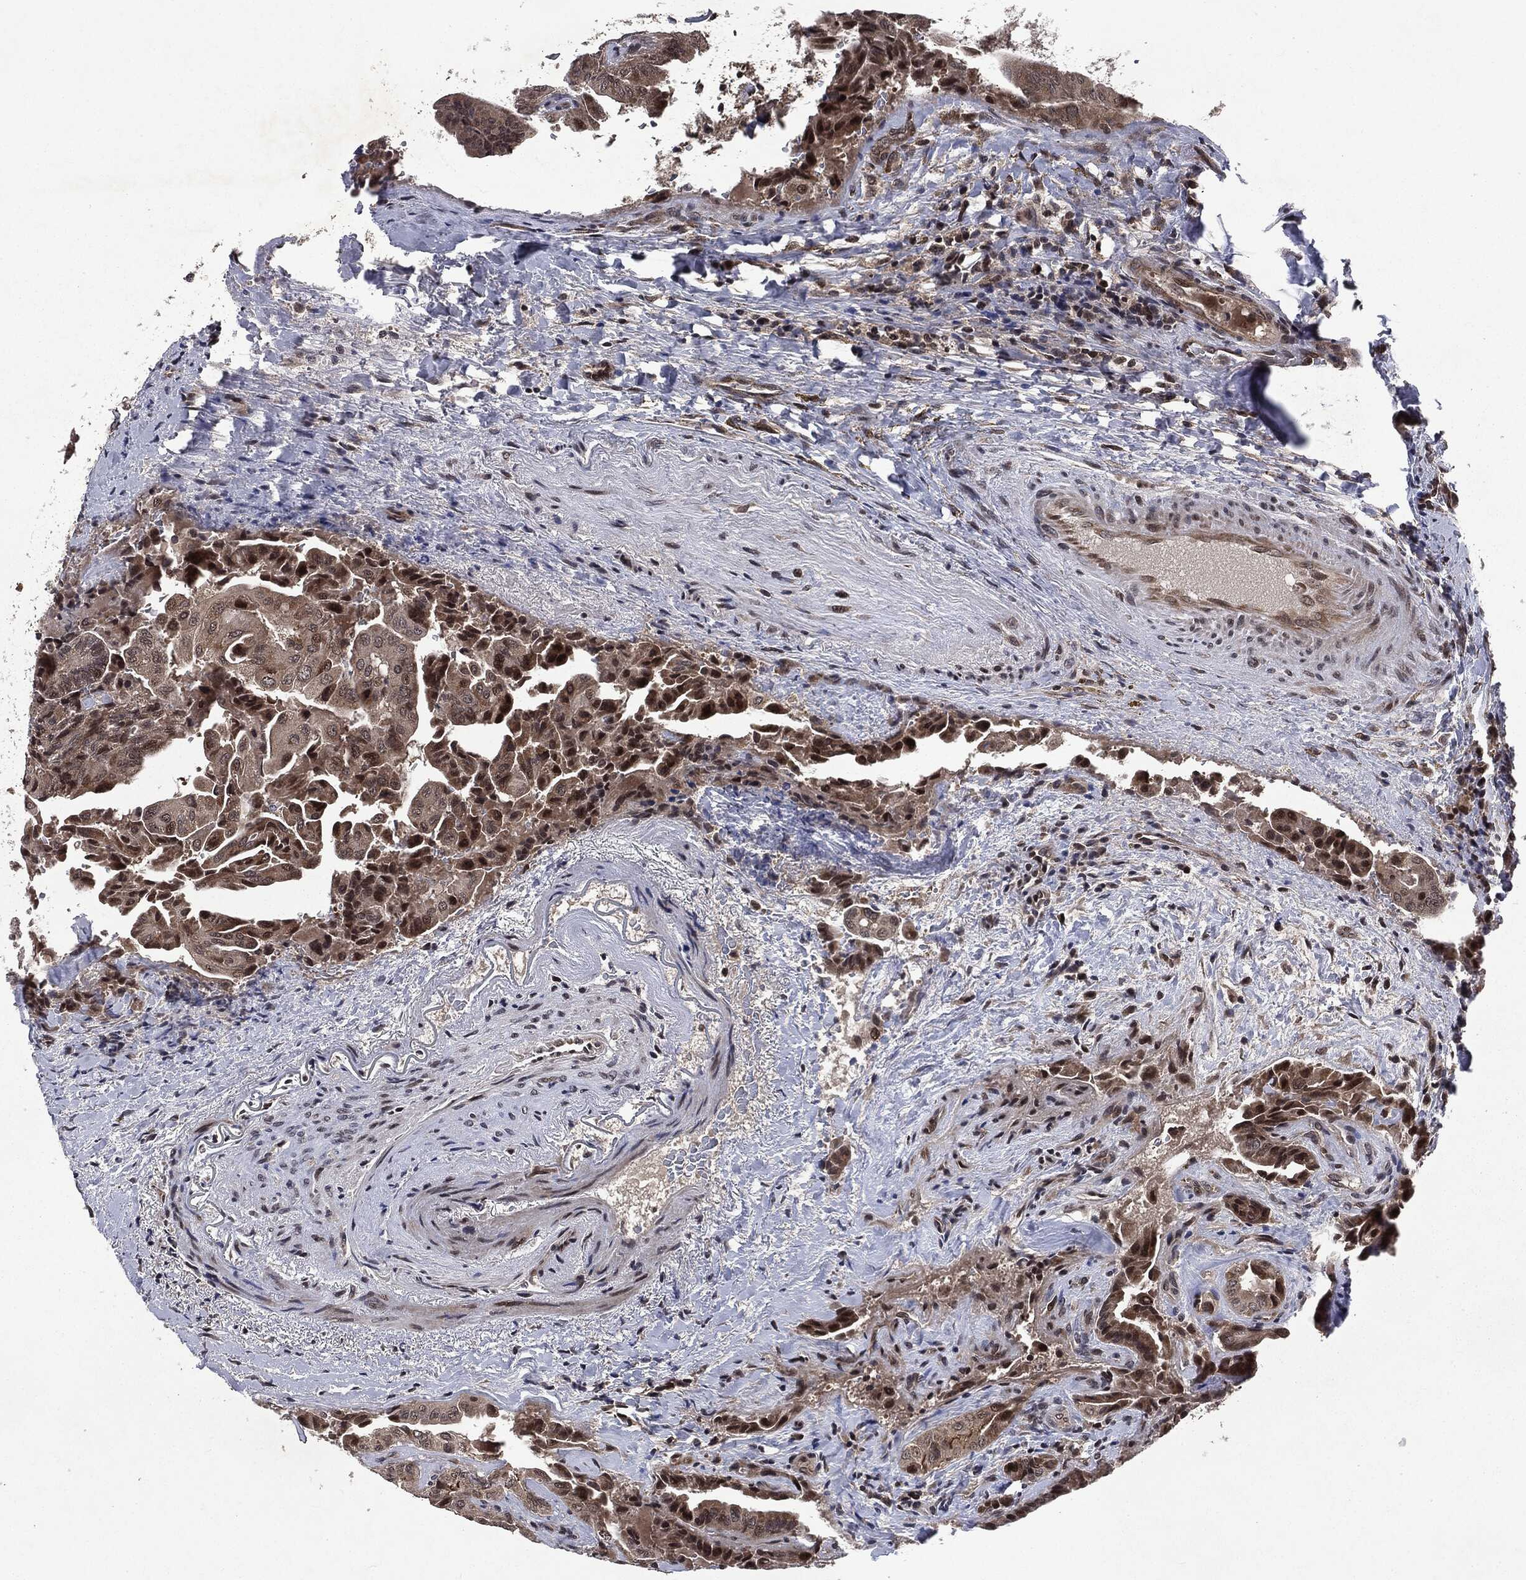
{"staining": {"intensity": "strong", "quantity": "<25%", "location": "nuclear"}, "tissue": "thyroid cancer", "cell_type": "Tumor cells", "image_type": "cancer", "snomed": [{"axis": "morphology", "description": "Papillary adenocarcinoma, NOS"}, {"axis": "topography", "description": "Thyroid gland"}], "caption": "Protein expression analysis of human thyroid cancer reveals strong nuclear positivity in approximately <25% of tumor cells.", "gene": "STAU2", "patient": {"sex": "female", "age": 68}}